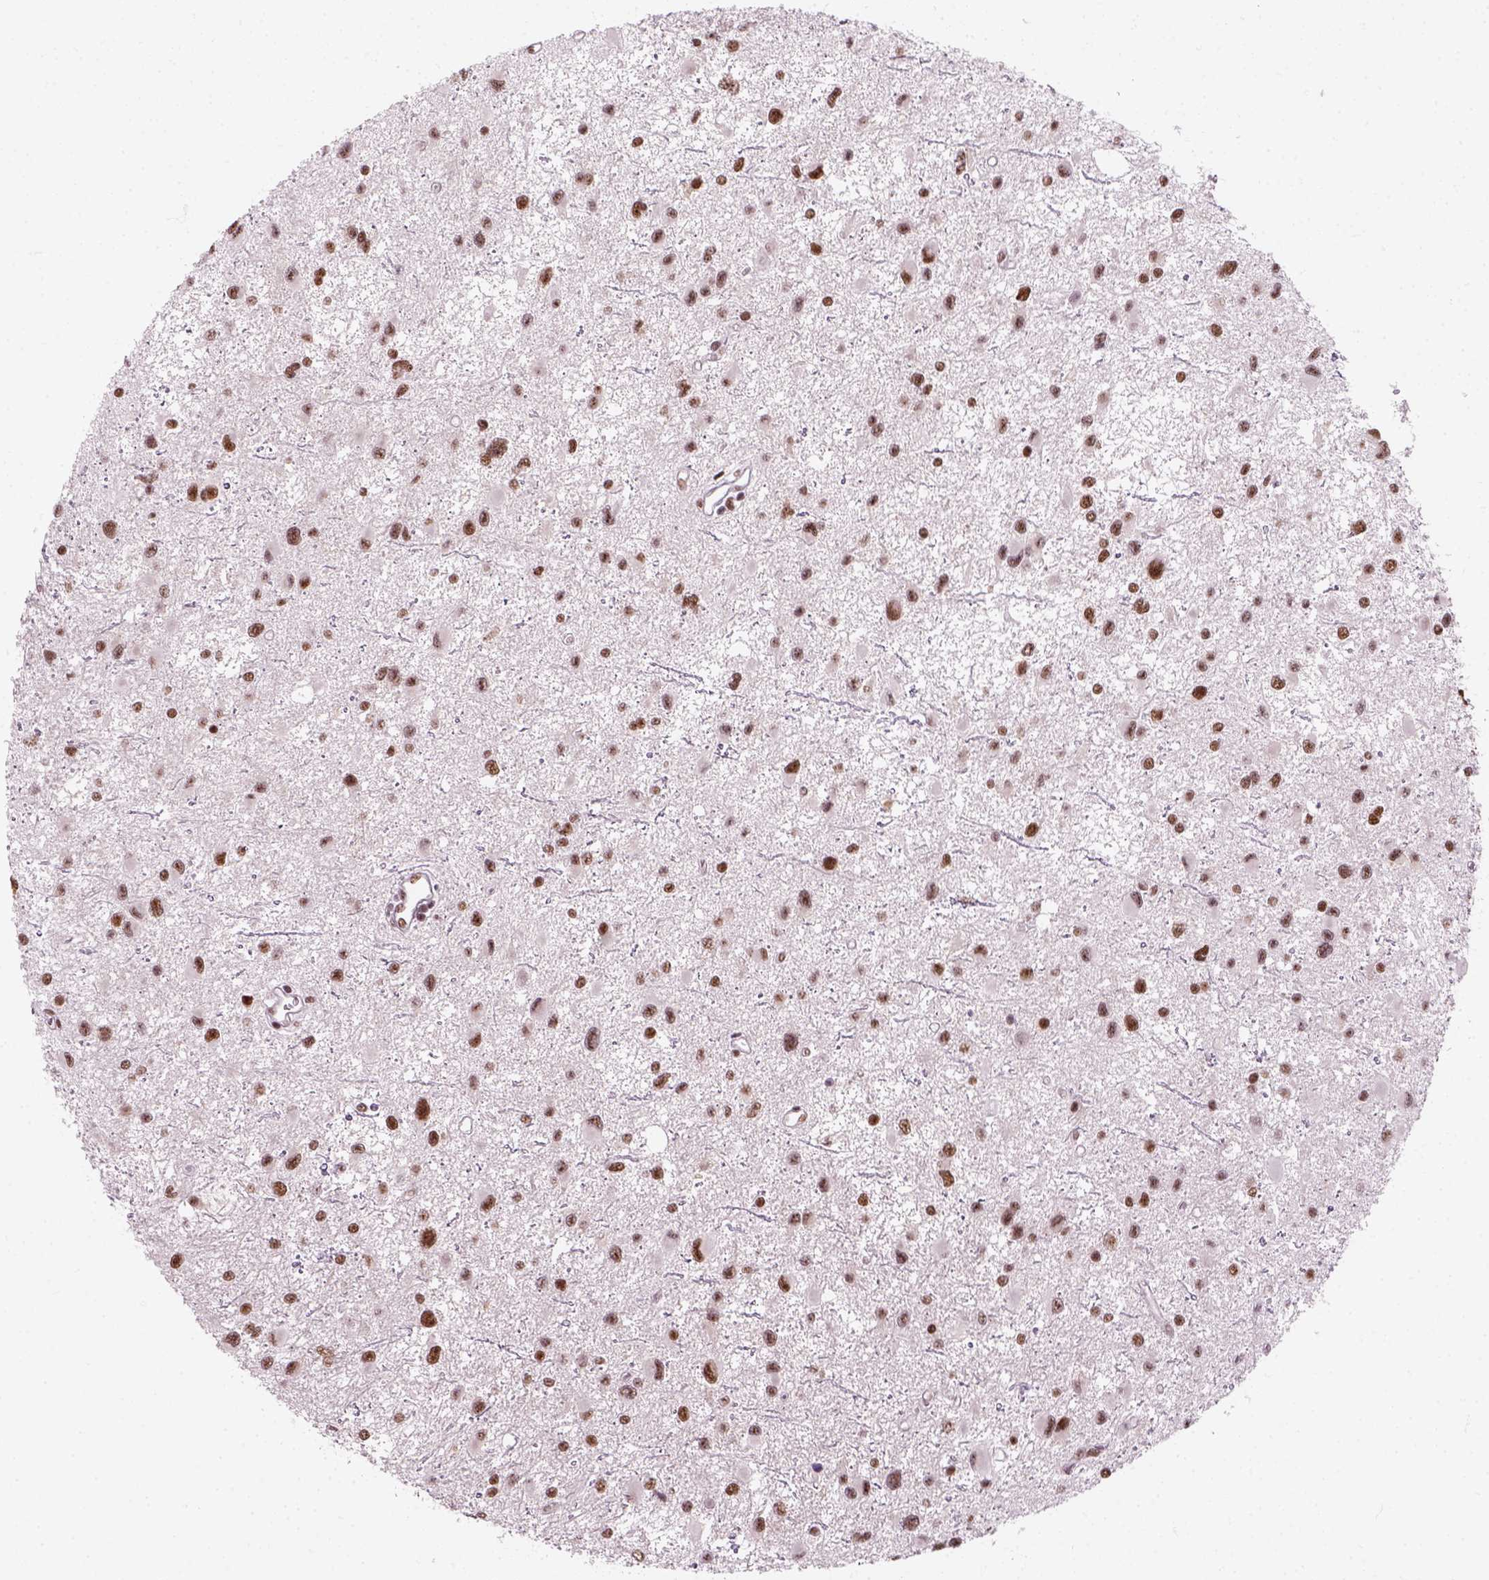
{"staining": {"intensity": "strong", "quantity": ">75%", "location": "nuclear"}, "tissue": "glioma", "cell_type": "Tumor cells", "image_type": "cancer", "snomed": [{"axis": "morphology", "description": "Glioma, malignant, Low grade"}, {"axis": "topography", "description": "Brain"}], "caption": "Glioma stained with a protein marker shows strong staining in tumor cells.", "gene": "GTF2F1", "patient": {"sex": "female", "age": 32}}